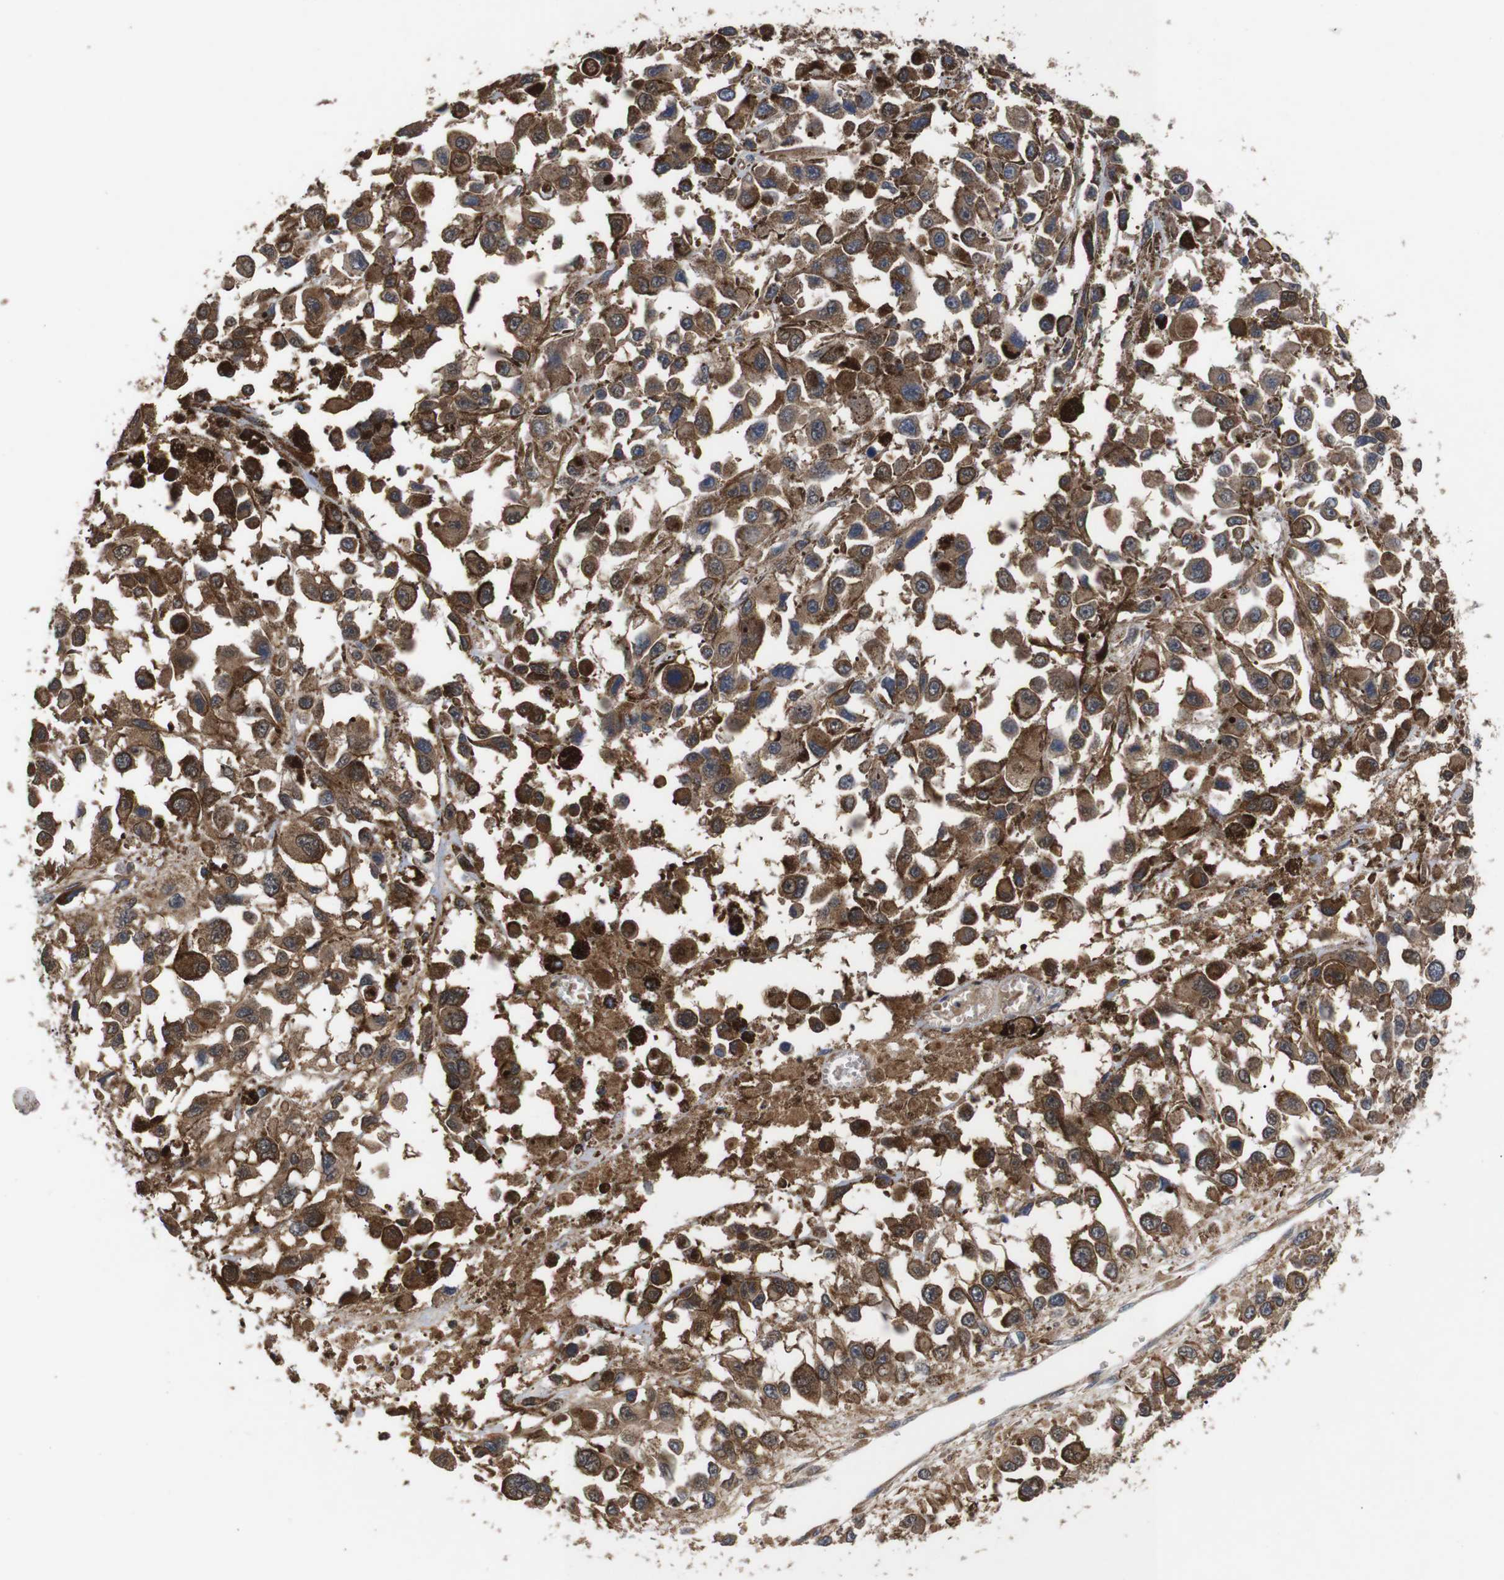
{"staining": {"intensity": "strong", "quantity": ">75%", "location": "cytoplasmic/membranous"}, "tissue": "melanoma", "cell_type": "Tumor cells", "image_type": "cancer", "snomed": [{"axis": "morphology", "description": "Malignant melanoma, Metastatic site"}, {"axis": "topography", "description": "Lymph node"}], "caption": "A high amount of strong cytoplasmic/membranous staining is appreciated in about >75% of tumor cells in malignant melanoma (metastatic site) tissue.", "gene": "DDR1", "patient": {"sex": "male", "age": 59}}